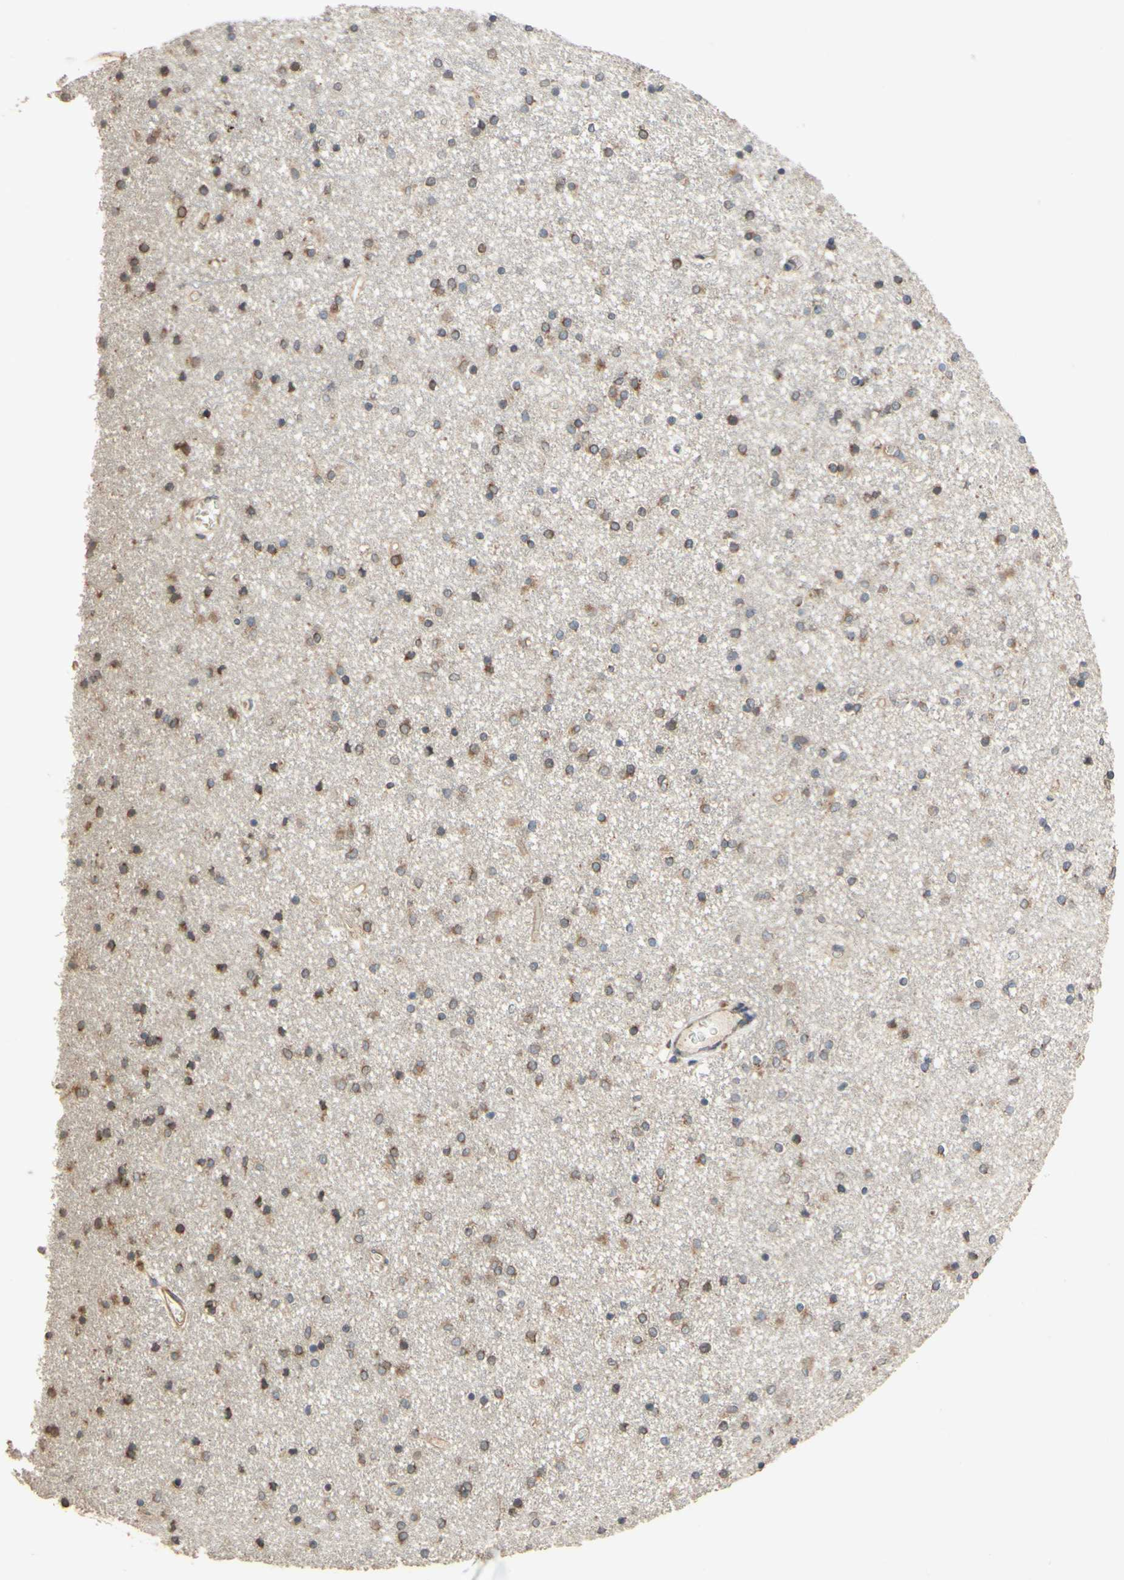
{"staining": {"intensity": "moderate", "quantity": ">75%", "location": "cytoplasmic/membranous,nuclear"}, "tissue": "caudate", "cell_type": "Glial cells", "image_type": "normal", "snomed": [{"axis": "morphology", "description": "Normal tissue, NOS"}, {"axis": "topography", "description": "Lateral ventricle wall"}], "caption": "A brown stain labels moderate cytoplasmic/membranous,nuclear expression of a protein in glial cells of benign caudate. The staining was performed using DAB (3,3'-diaminobenzidine) to visualize the protein expression in brown, while the nuclei were stained in blue with hematoxylin (Magnification: 20x).", "gene": "PTPRU", "patient": {"sex": "female", "age": 54}}